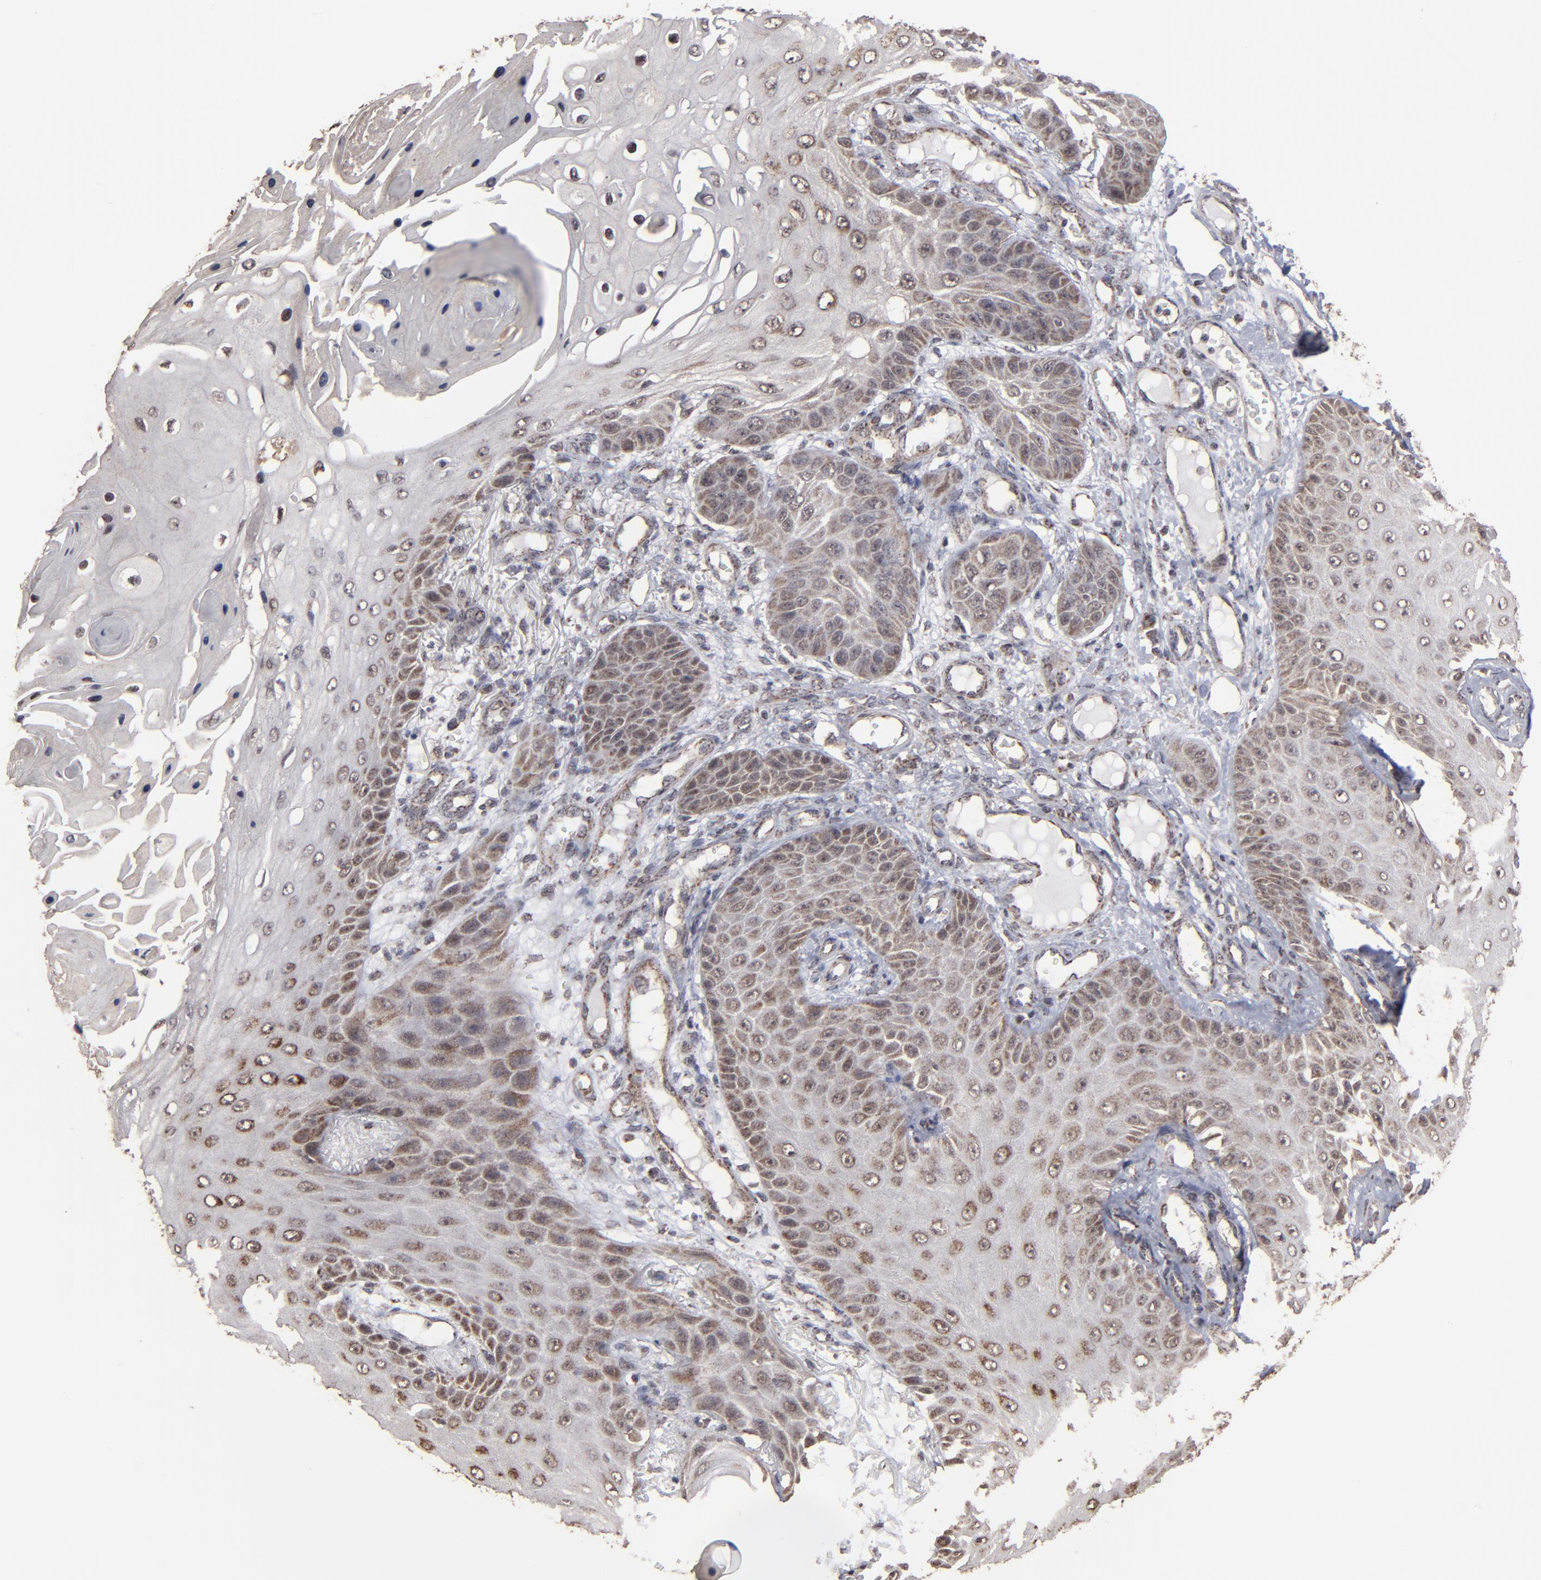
{"staining": {"intensity": "moderate", "quantity": ">75%", "location": "cytoplasmic/membranous"}, "tissue": "skin cancer", "cell_type": "Tumor cells", "image_type": "cancer", "snomed": [{"axis": "morphology", "description": "Squamous cell carcinoma, NOS"}, {"axis": "topography", "description": "Skin"}], "caption": "Skin cancer (squamous cell carcinoma) stained with a protein marker exhibits moderate staining in tumor cells.", "gene": "BNIP3", "patient": {"sex": "female", "age": 40}}